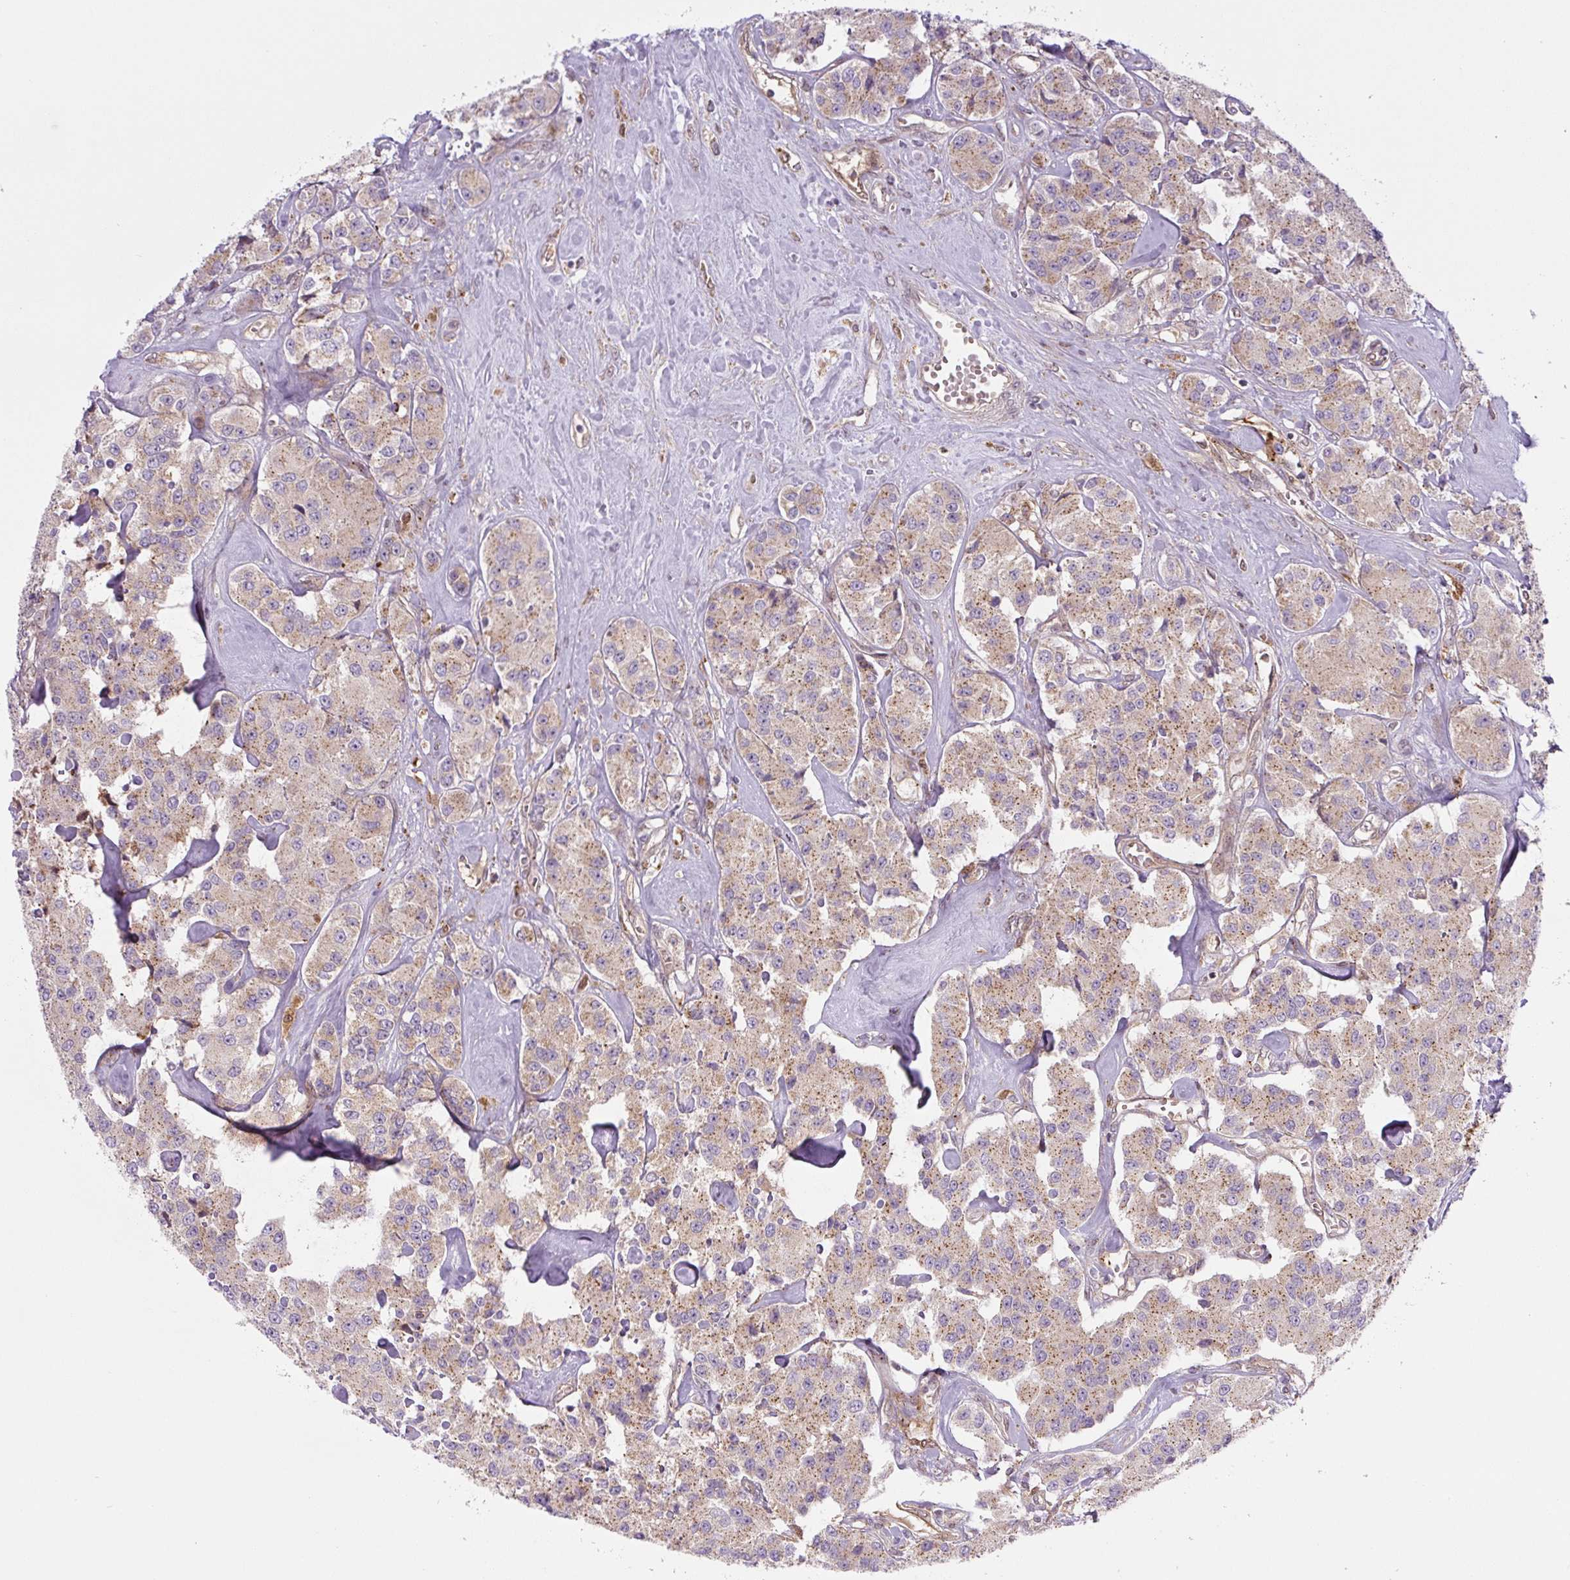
{"staining": {"intensity": "moderate", "quantity": ">75%", "location": "cytoplasmic/membranous"}, "tissue": "carcinoid", "cell_type": "Tumor cells", "image_type": "cancer", "snomed": [{"axis": "morphology", "description": "Carcinoid, malignant, NOS"}, {"axis": "topography", "description": "Pancreas"}], "caption": "Carcinoid (malignant) stained for a protein demonstrates moderate cytoplasmic/membranous positivity in tumor cells. Nuclei are stained in blue.", "gene": "ZSWIM7", "patient": {"sex": "male", "age": 41}}